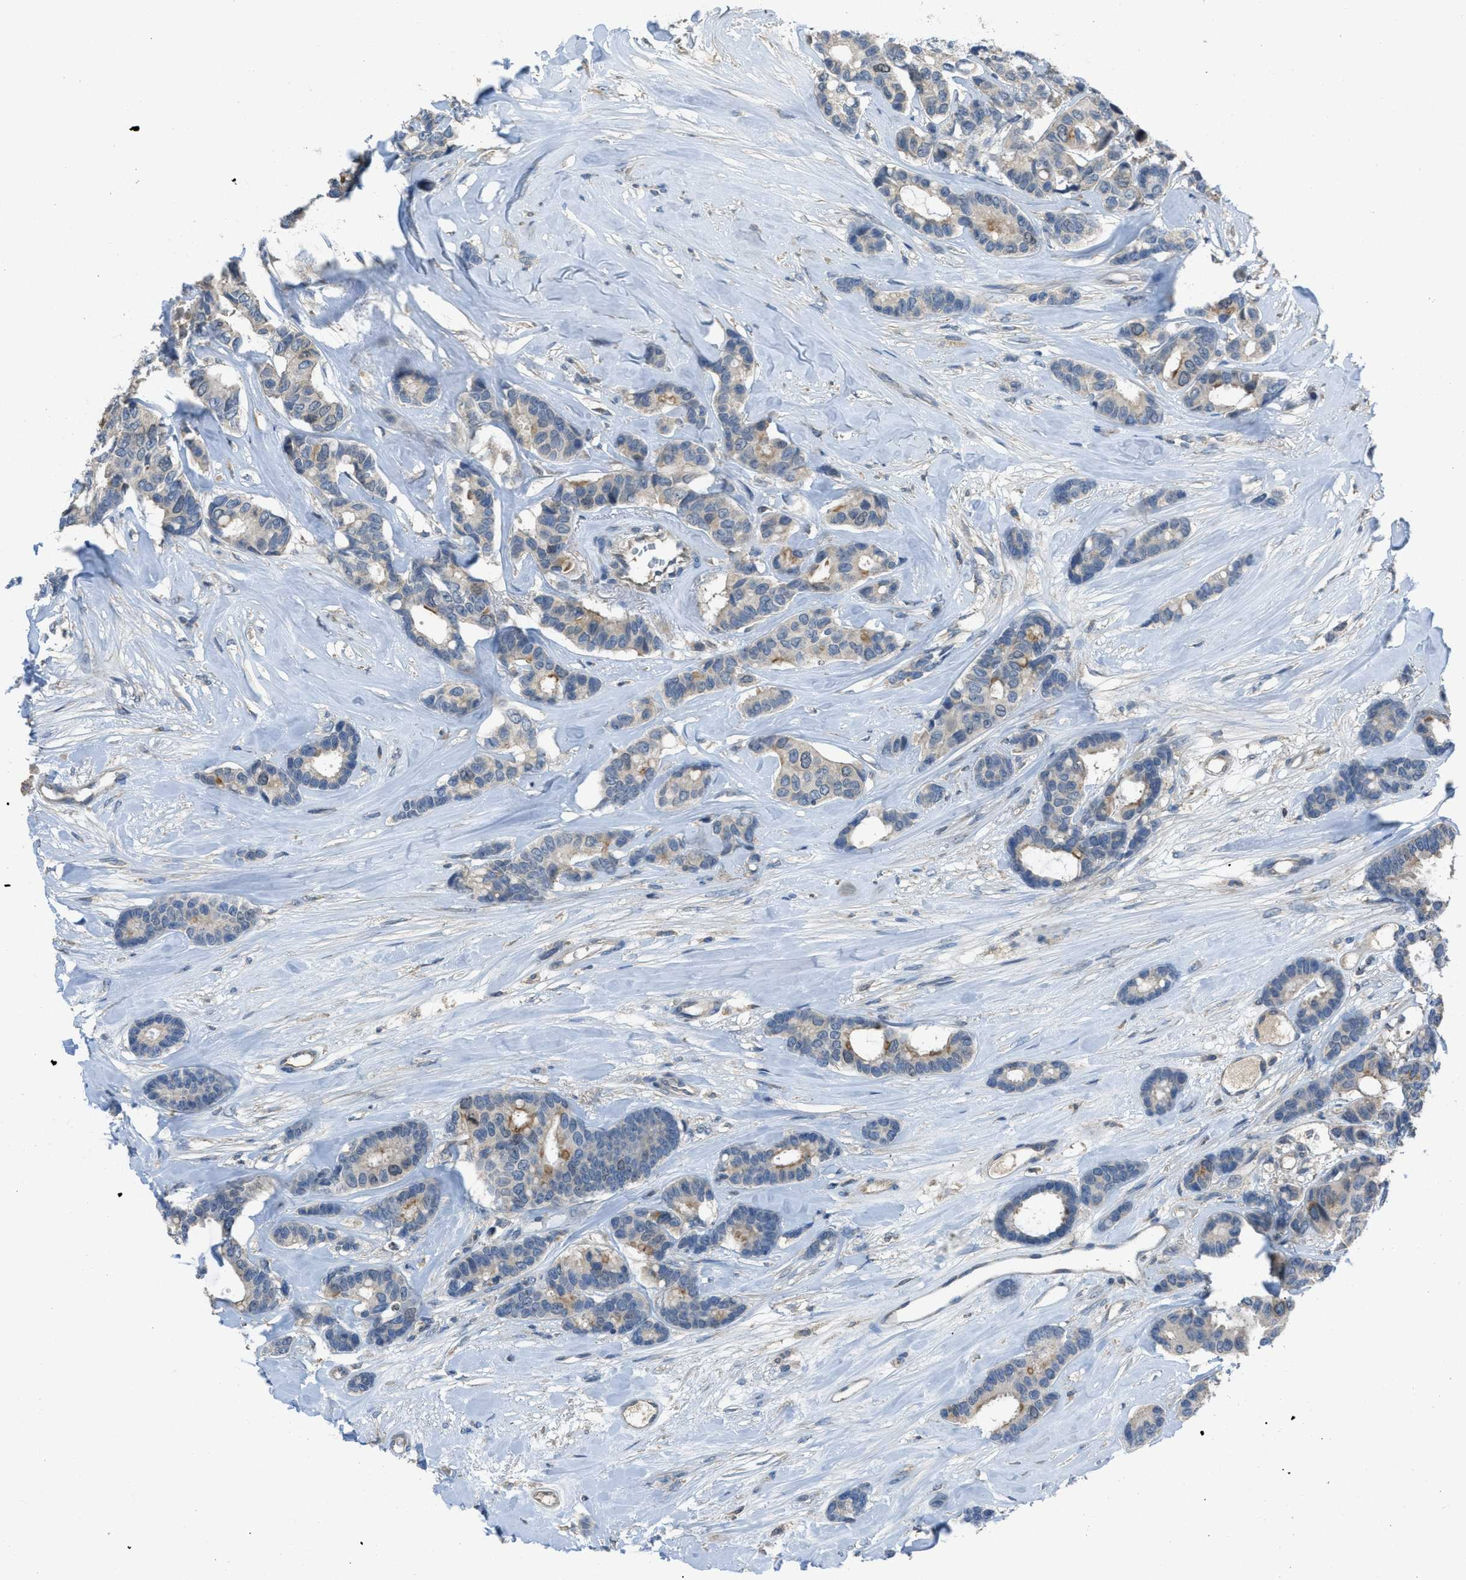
{"staining": {"intensity": "moderate", "quantity": "<25%", "location": "cytoplasmic/membranous"}, "tissue": "breast cancer", "cell_type": "Tumor cells", "image_type": "cancer", "snomed": [{"axis": "morphology", "description": "Duct carcinoma"}, {"axis": "topography", "description": "Breast"}], "caption": "Intraductal carcinoma (breast) stained with a brown dye exhibits moderate cytoplasmic/membranous positive expression in about <25% of tumor cells.", "gene": "MIS18A", "patient": {"sex": "female", "age": 87}}